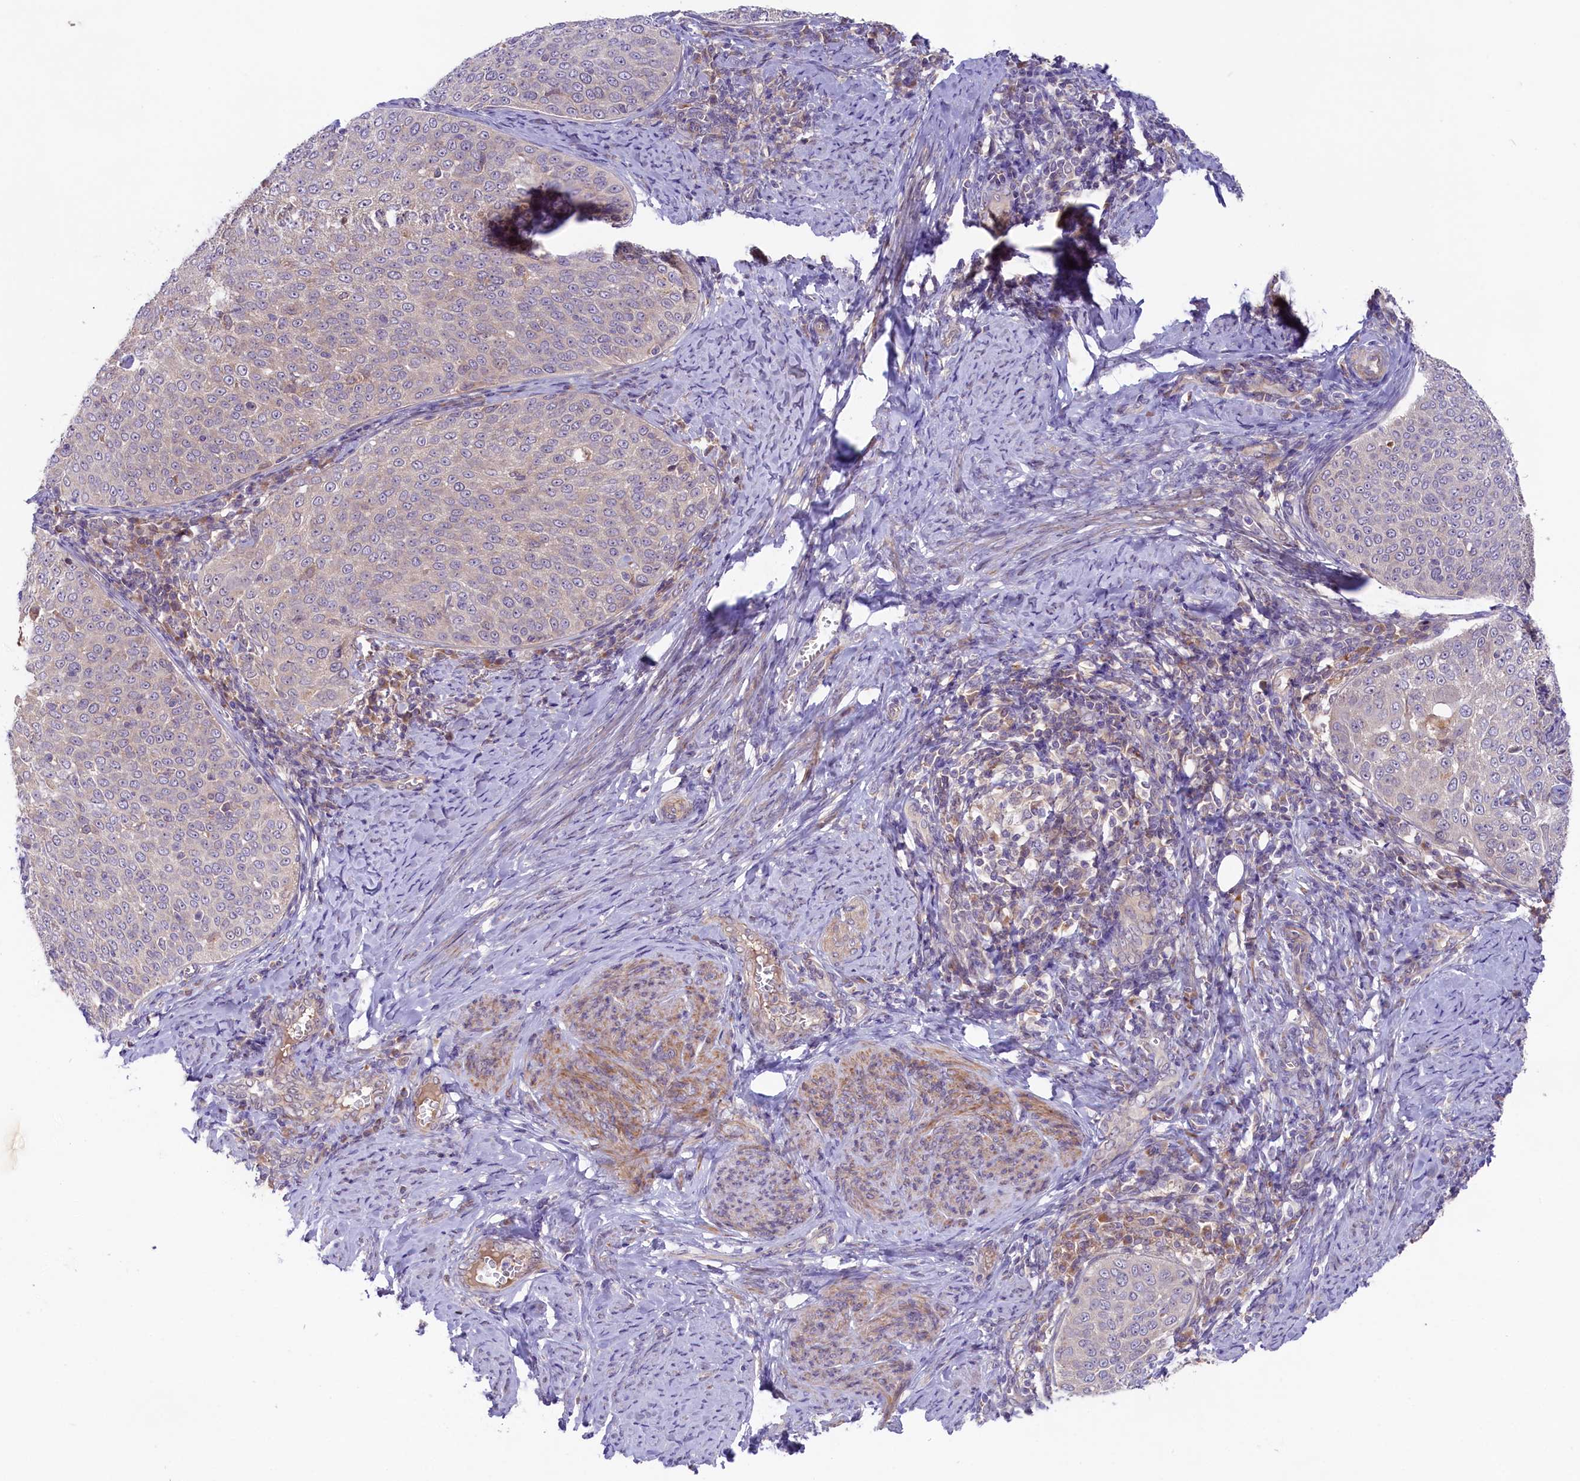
{"staining": {"intensity": "weak", "quantity": "<25%", "location": "cytoplasmic/membranous"}, "tissue": "cervical cancer", "cell_type": "Tumor cells", "image_type": "cancer", "snomed": [{"axis": "morphology", "description": "Squamous cell carcinoma, NOS"}, {"axis": "topography", "description": "Cervix"}], "caption": "Immunohistochemistry (IHC) image of human squamous cell carcinoma (cervical) stained for a protein (brown), which exhibits no positivity in tumor cells.", "gene": "COG8", "patient": {"sex": "female", "age": 57}}